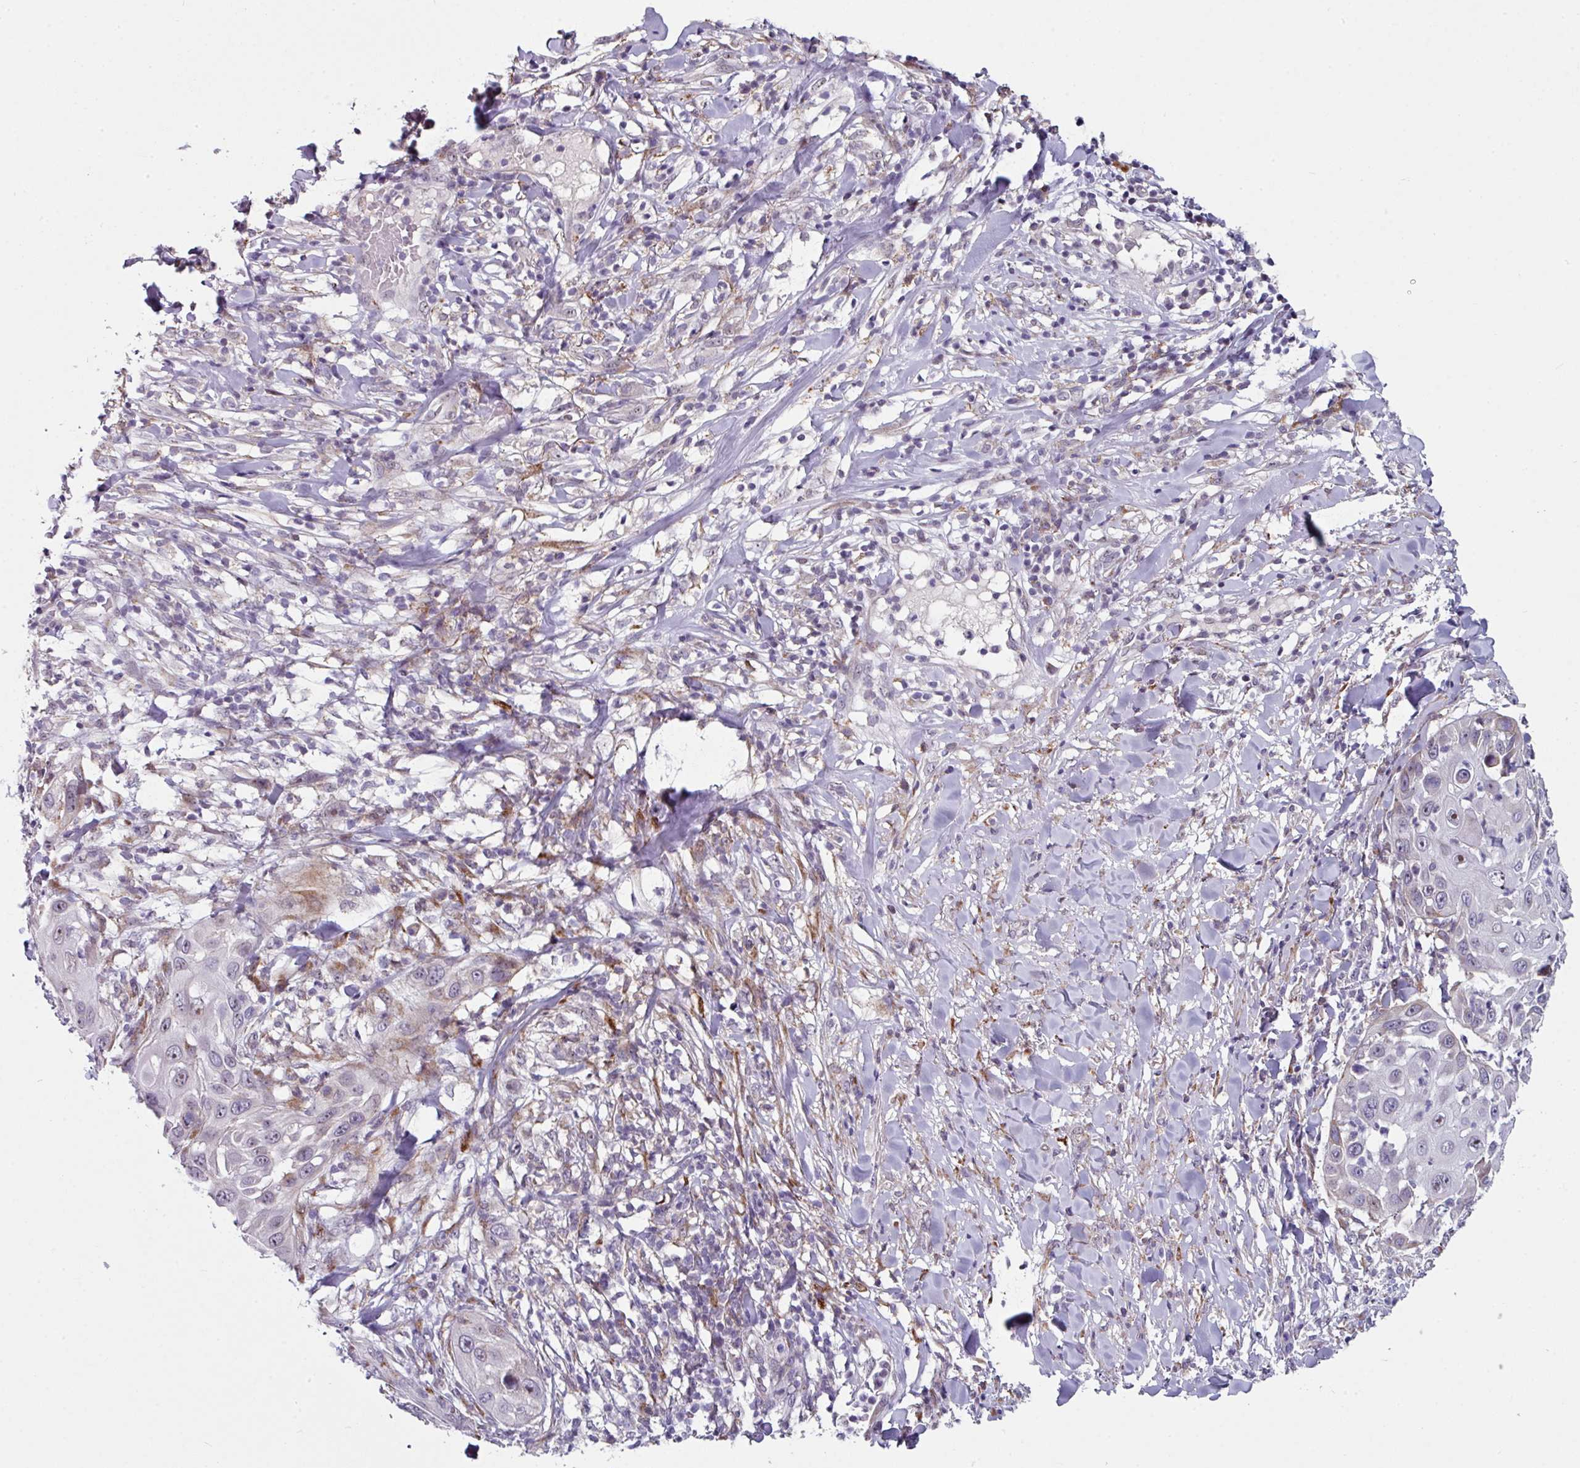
{"staining": {"intensity": "negative", "quantity": "none", "location": "none"}, "tissue": "skin cancer", "cell_type": "Tumor cells", "image_type": "cancer", "snomed": [{"axis": "morphology", "description": "Squamous cell carcinoma, NOS"}, {"axis": "topography", "description": "Skin"}], "caption": "An image of human skin cancer (squamous cell carcinoma) is negative for staining in tumor cells.", "gene": "BMS1", "patient": {"sex": "female", "age": 44}}